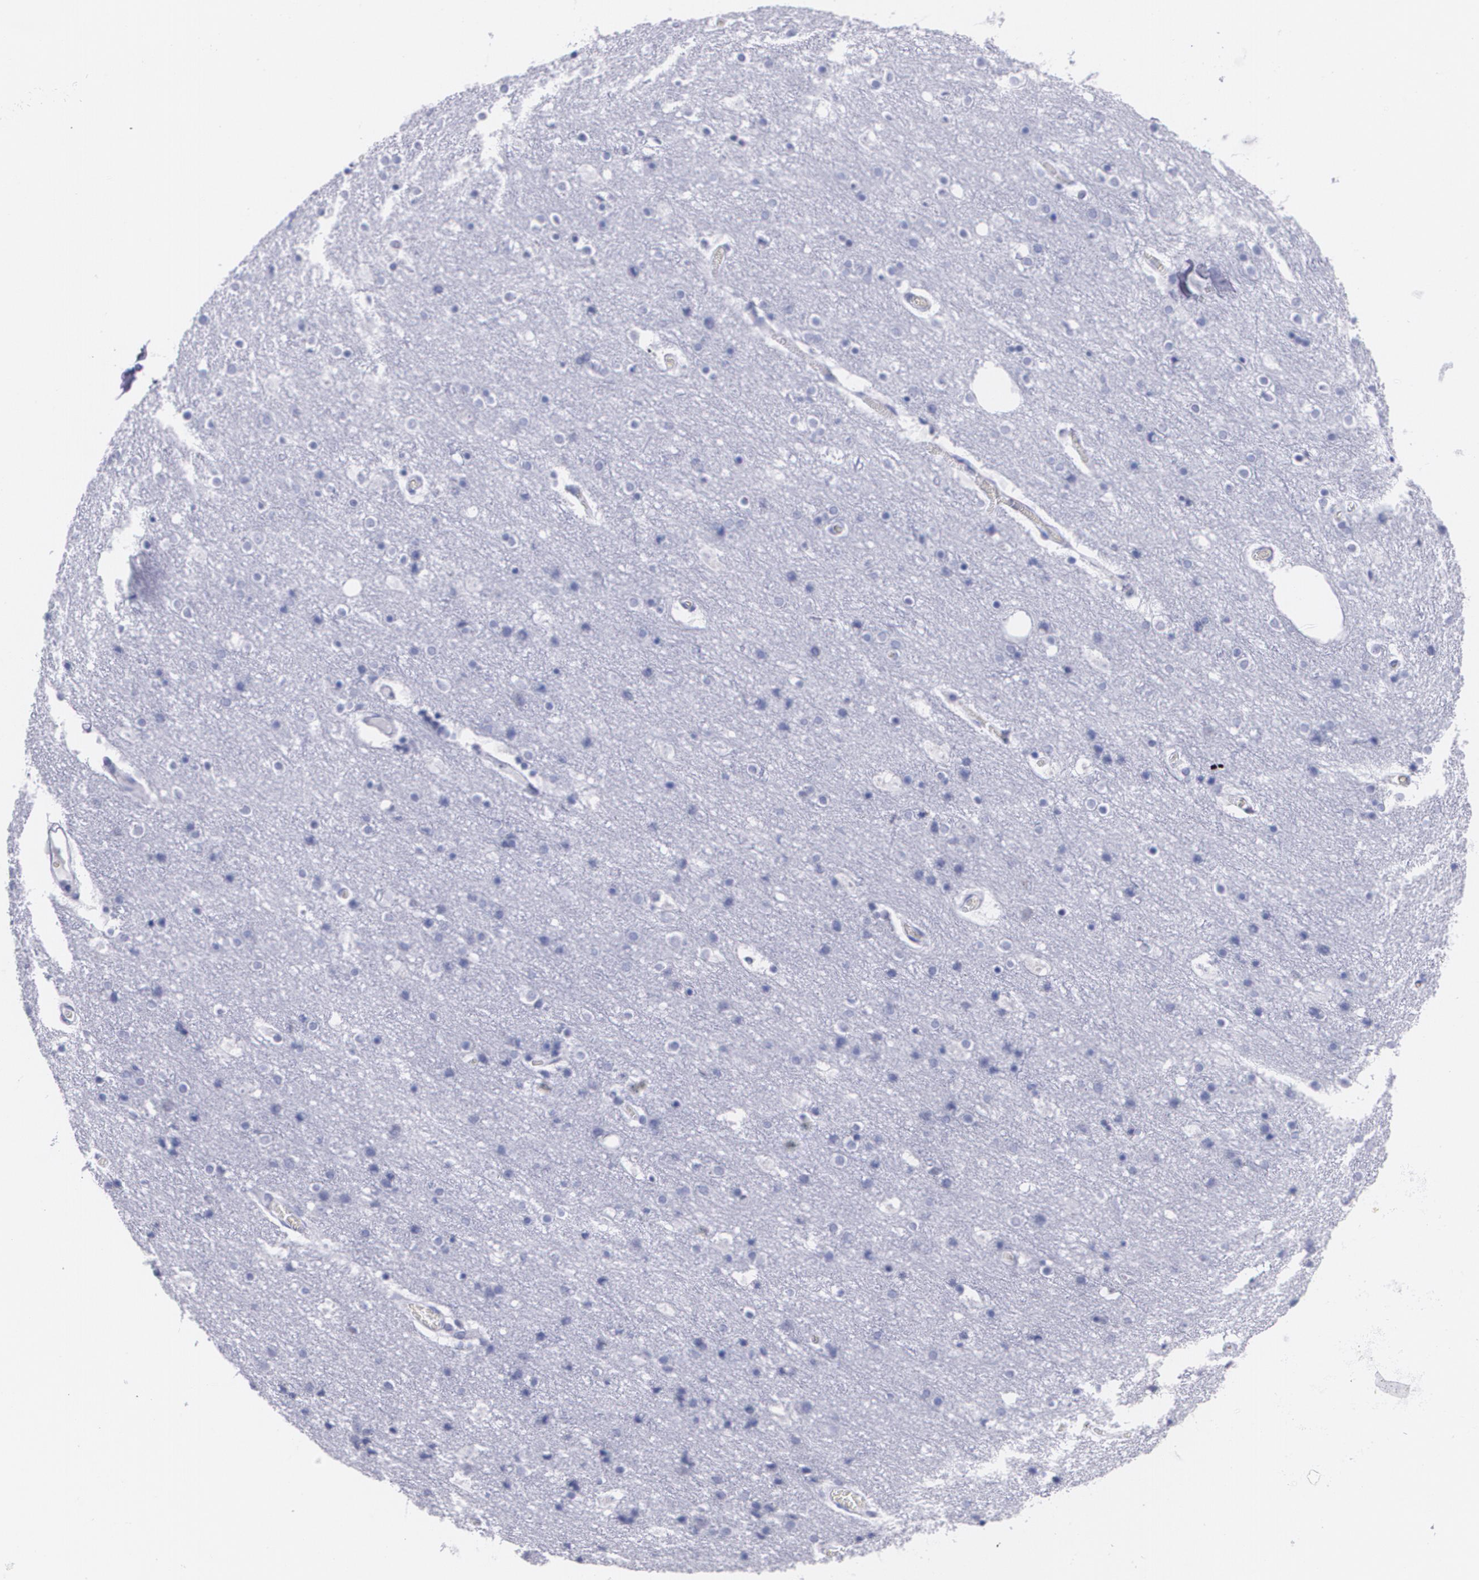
{"staining": {"intensity": "negative", "quantity": "none", "location": "none"}, "tissue": "cerebral cortex", "cell_type": "Endothelial cells", "image_type": "normal", "snomed": [{"axis": "morphology", "description": "Normal tissue, NOS"}, {"axis": "topography", "description": "Cerebral cortex"}], "caption": "A high-resolution histopathology image shows immunohistochemistry (IHC) staining of normal cerebral cortex, which displays no significant expression in endothelial cells.", "gene": "TP53", "patient": {"sex": "female", "age": 54}}